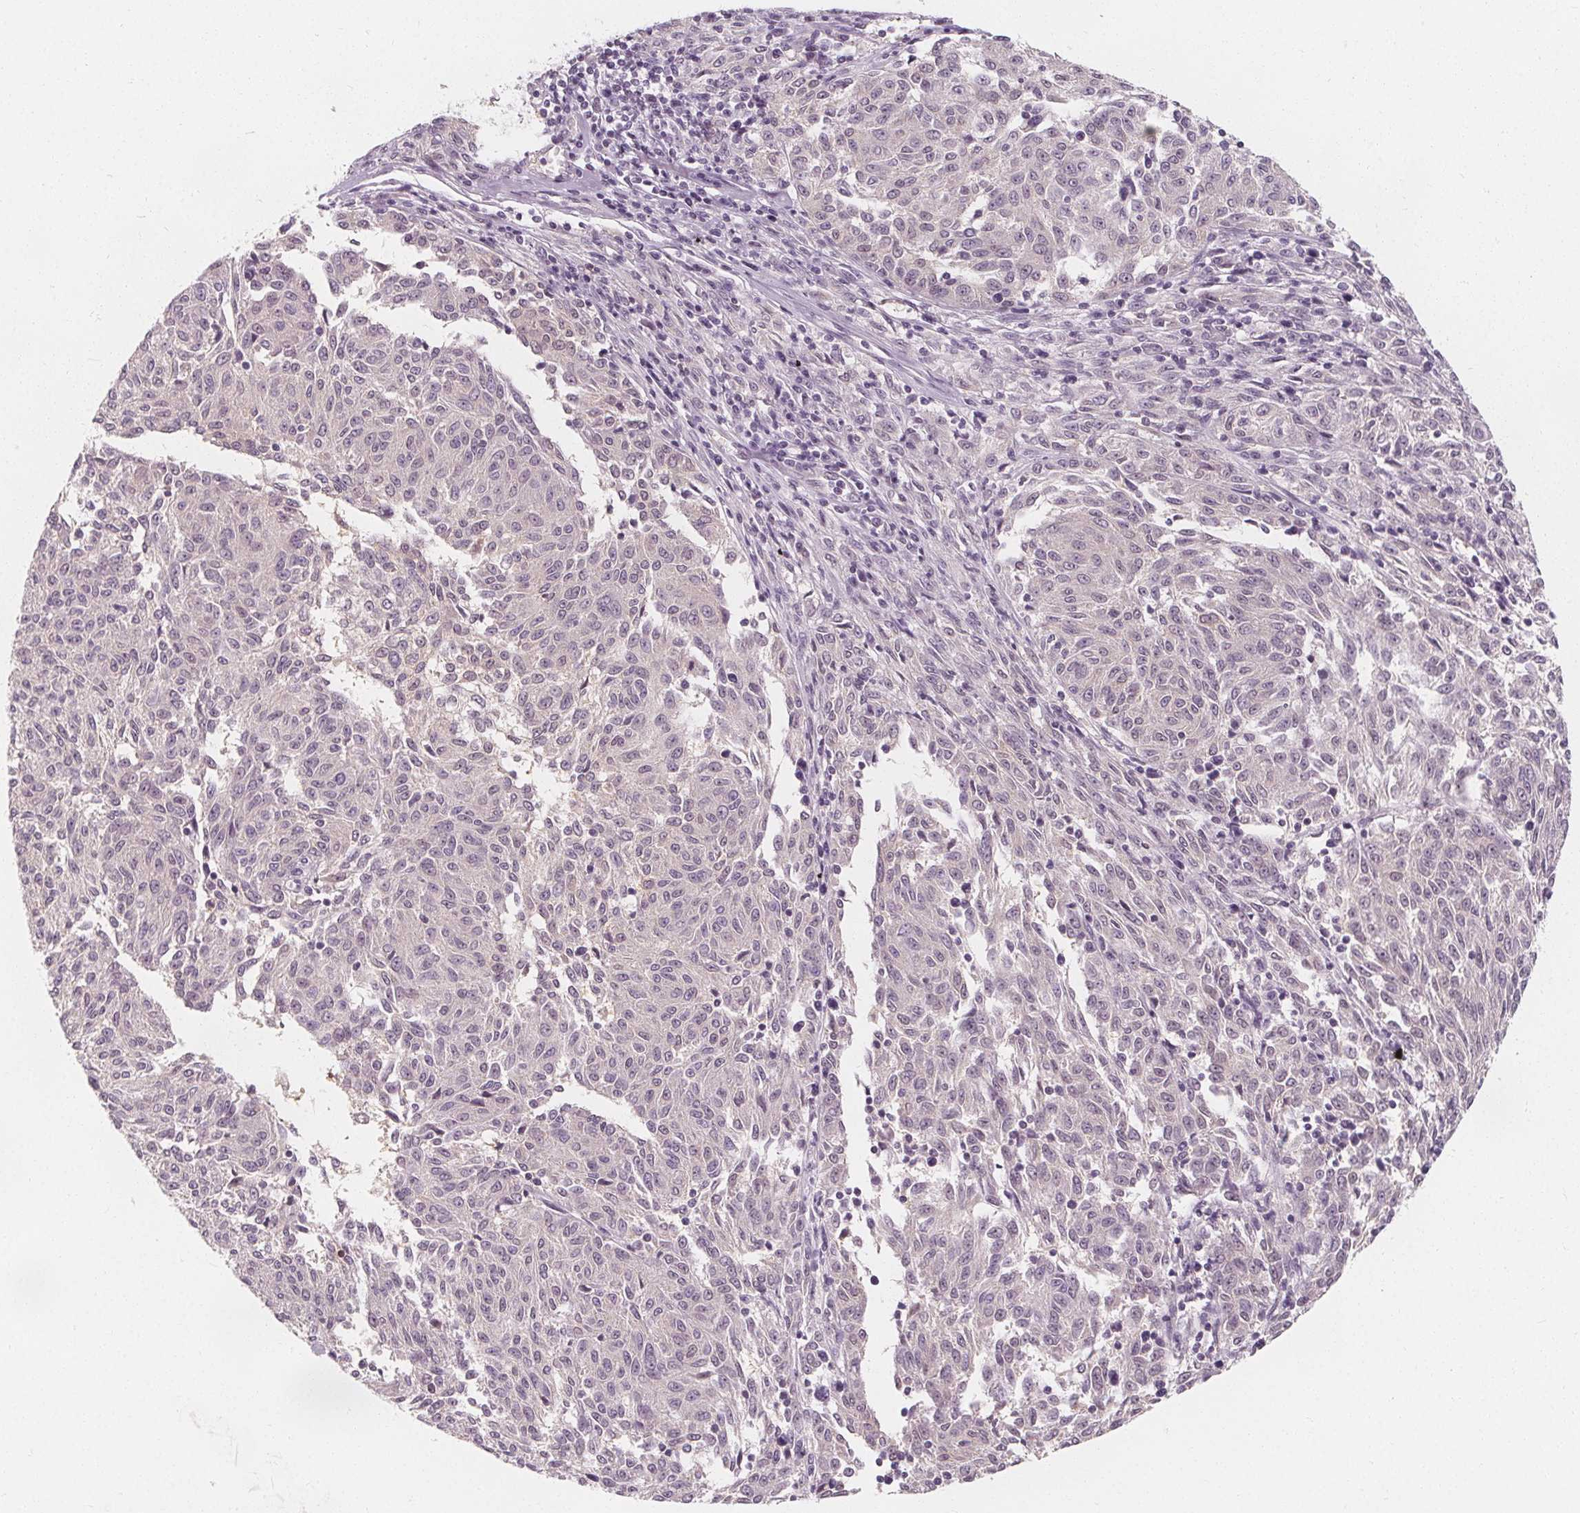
{"staining": {"intensity": "negative", "quantity": "none", "location": "none"}, "tissue": "melanoma", "cell_type": "Tumor cells", "image_type": "cancer", "snomed": [{"axis": "morphology", "description": "Malignant melanoma, NOS"}, {"axis": "topography", "description": "Skin"}], "caption": "DAB (3,3'-diaminobenzidine) immunohistochemical staining of human malignant melanoma exhibits no significant staining in tumor cells.", "gene": "UGP2", "patient": {"sex": "female", "age": 72}}